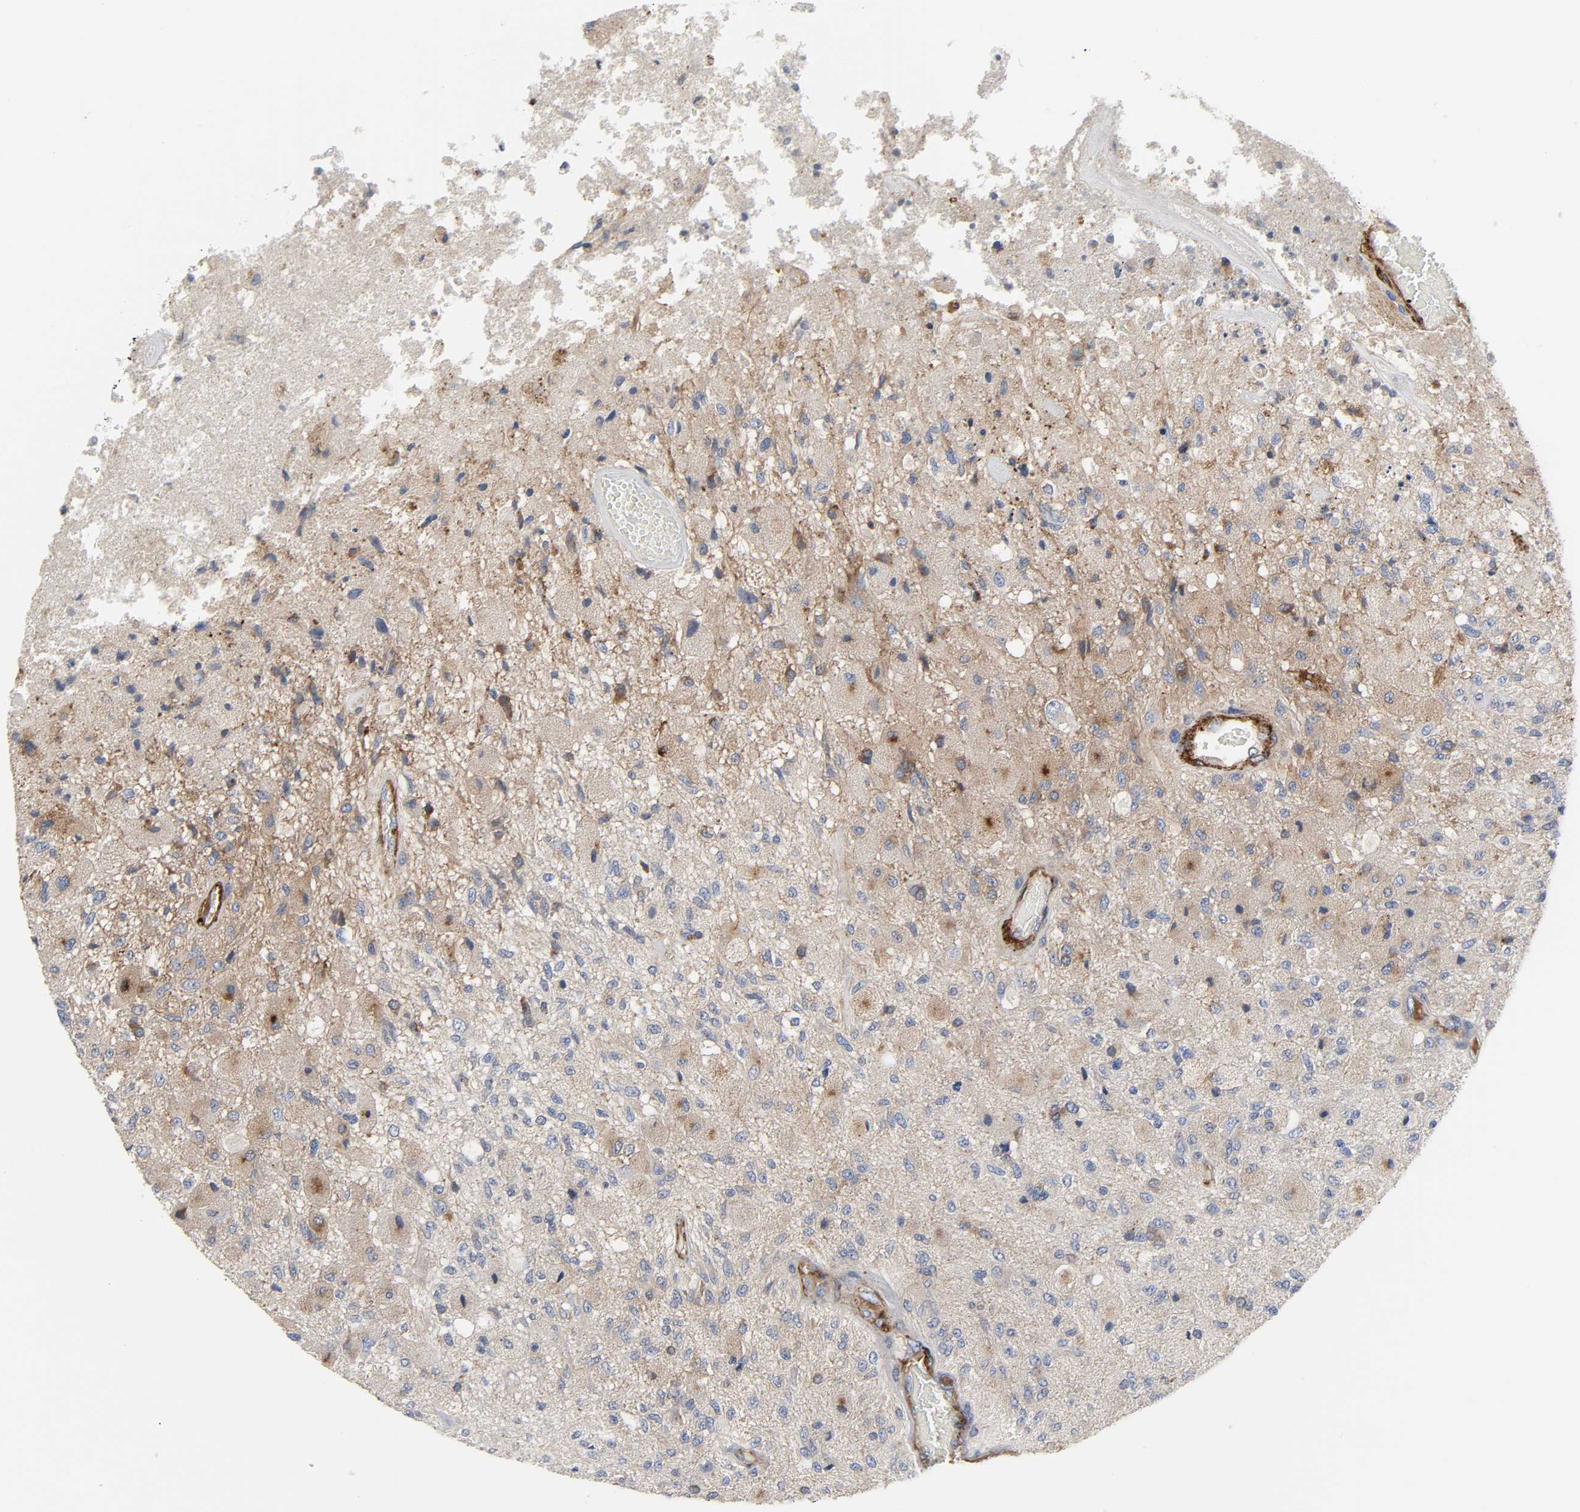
{"staining": {"intensity": "weak", "quantity": "<25%", "location": "cytoplasmic/membranous"}, "tissue": "glioma", "cell_type": "Tumor cells", "image_type": "cancer", "snomed": [{"axis": "morphology", "description": "Normal tissue, NOS"}, {"axis": "morphology", "description": "Glioma, malignant, High grade"}, {"axis": "topography", "description": "Cerebral cortex"}], "caption": "IHC histopathology image of neoplastic tissue: glioma stained with DAB shows no significant protein expression in tumor cells.", "gene": "ARHGAP1", "patient": {"sex": "male", "age": 77}}